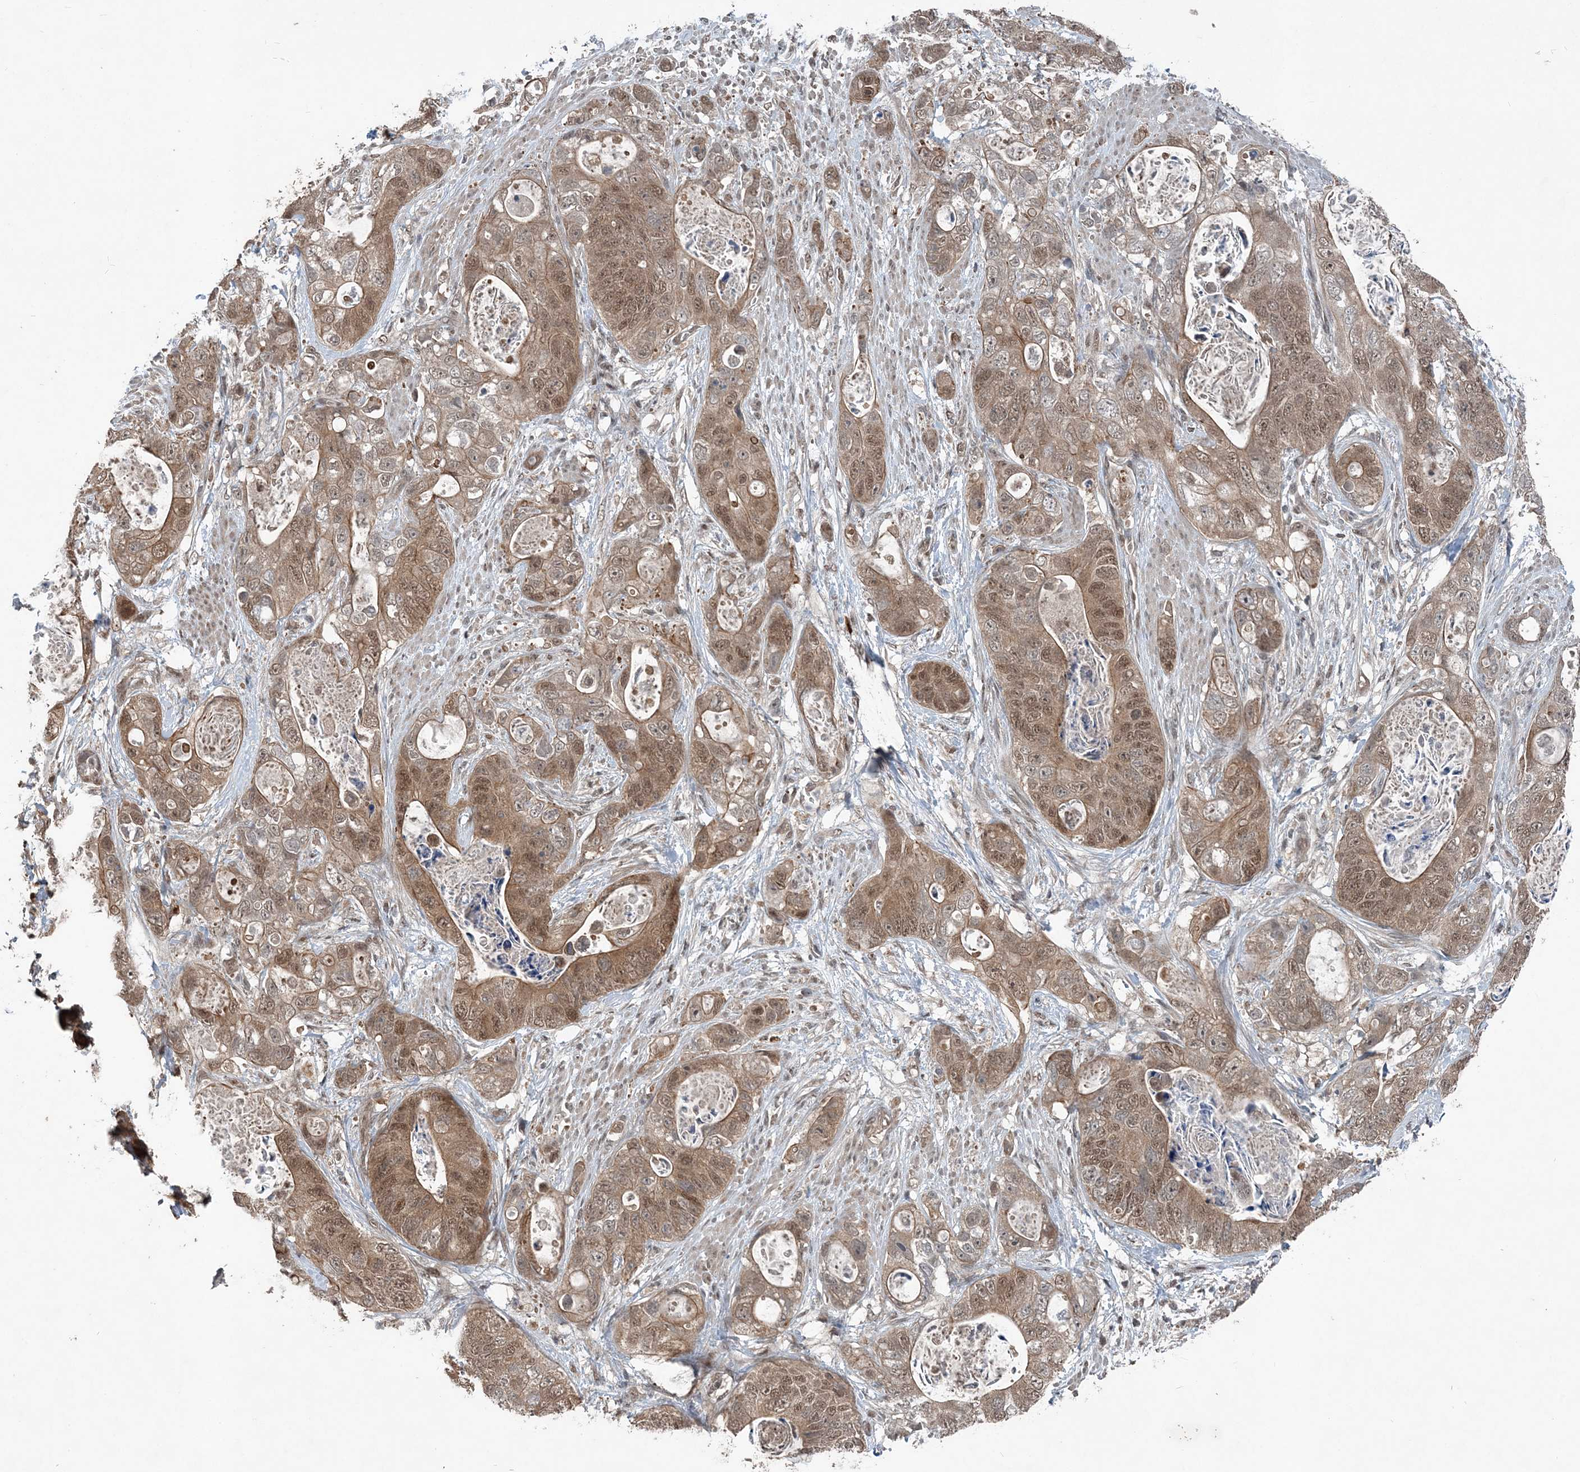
{"staining": {"intensity": "moderate", "quantity": ">75%", "location": "cytoplasmic/membranous,nuclear"}, "tissue": "stomach cancer", "cell_type": "Tumor cells", "image_type": "cancer", "snomed": [{"axis": "morphology", "description": "Adenocarcinoma, NOS"}, {"axis": "topography", "description": "Stomach"}], "caption": "Immunohistochemistry image of stomach cancer (adenocarcinoma) stained for a protein (brown), which demonstrates medium levels of moderate cytoplasmic/membranous and nuclear expression in approximately >75% of tumor cells.", "gene": "QTRT2", "patient": {"sex": "female", "age": 89}}